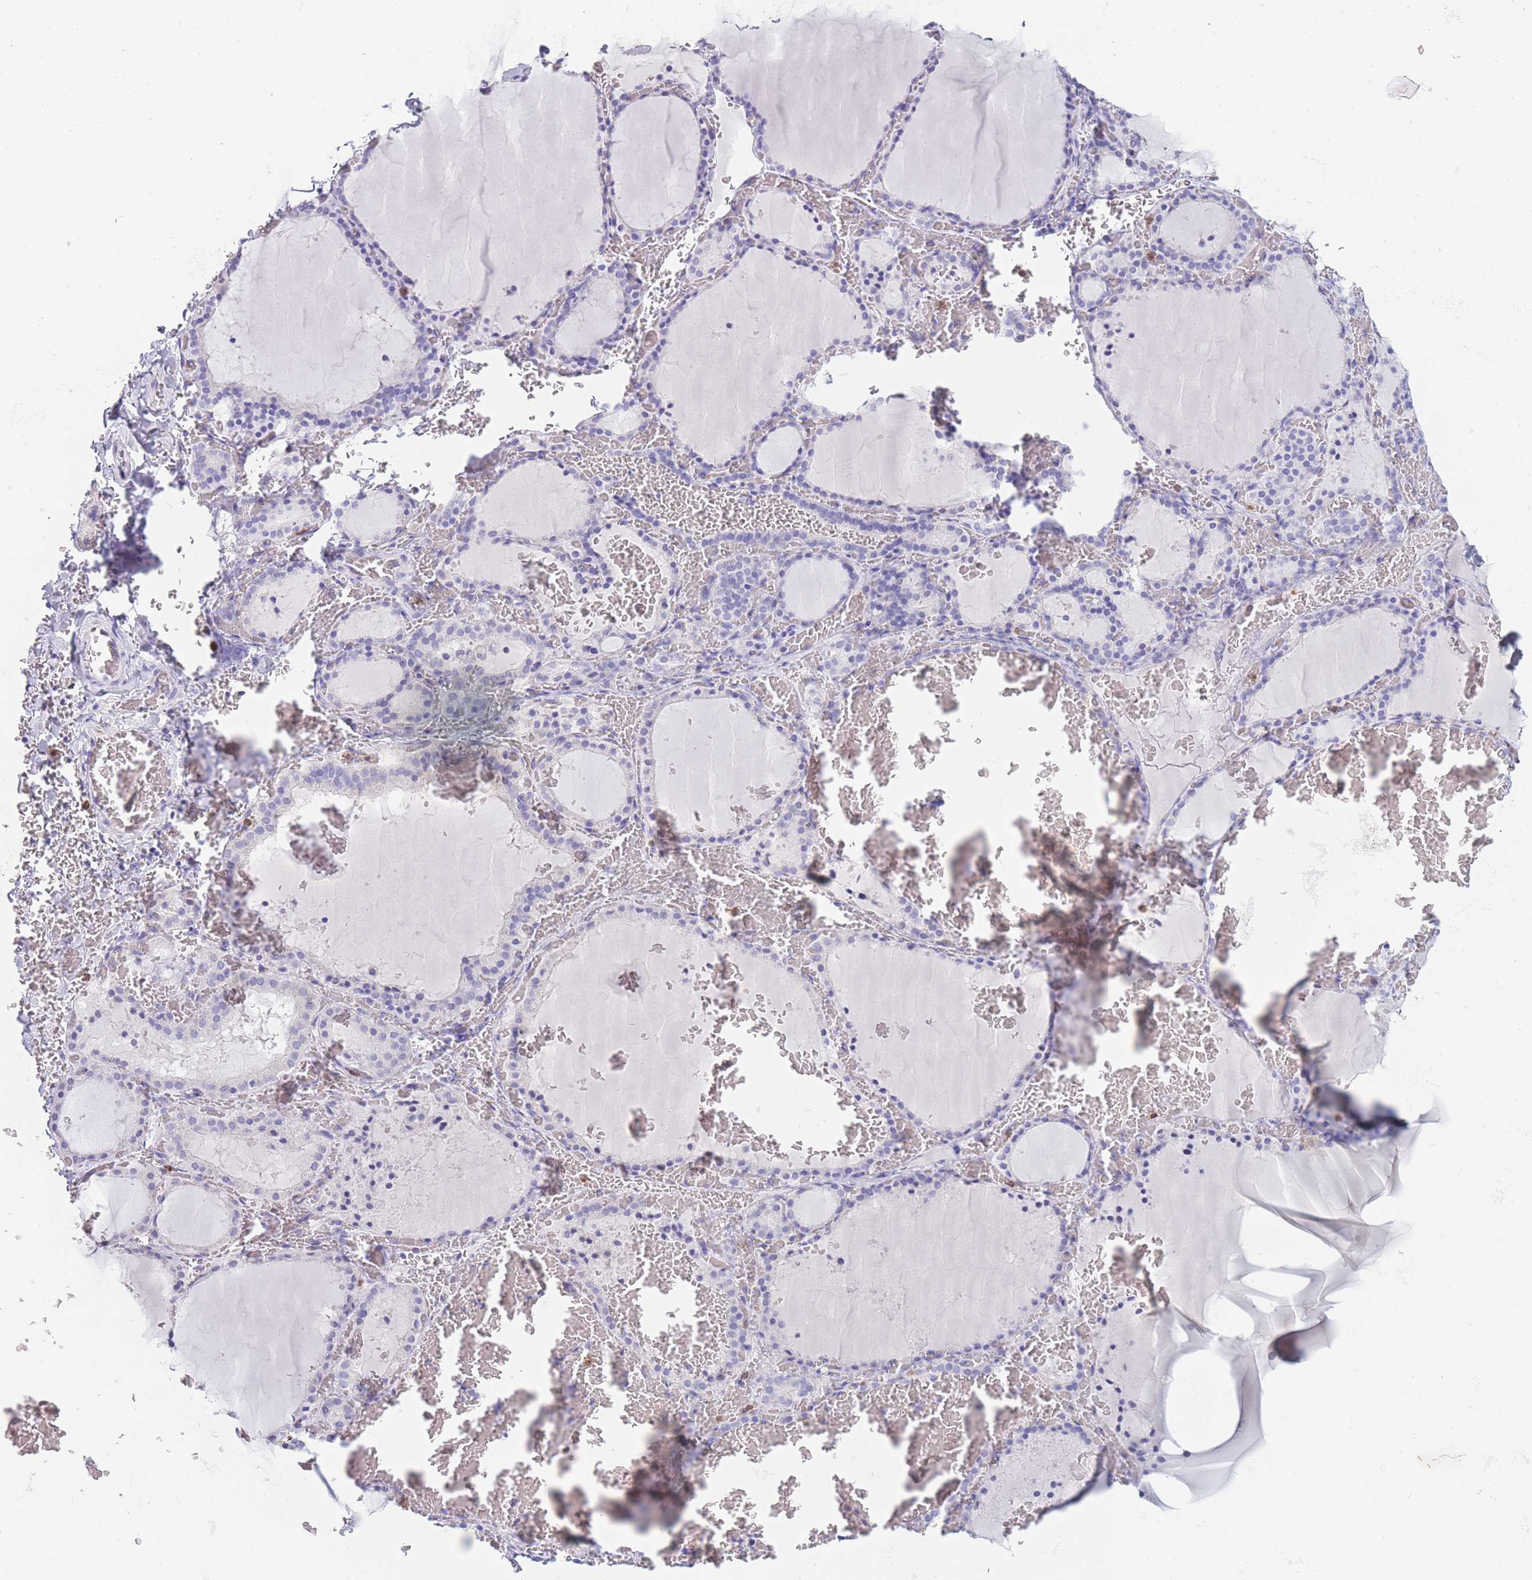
{"staining": {"intensity": "negative", "quantity": "none", "location": "none"}, "tissue": "thyroid gland", "cell_type": "Glandular cells", "image_type": "normal", "snomed": [{"axis": "morphology", "description": "Normal tissue, NOS"}, {"axis": "topography", "description": "Thyroid gland"}], "caption": "Unremarkable thyroid gland was stained to show a protein in brown. There is no significant positivity in glandular cells.", "gene": "ZNF627", "patient": {"sex": "female", "age": 39}}